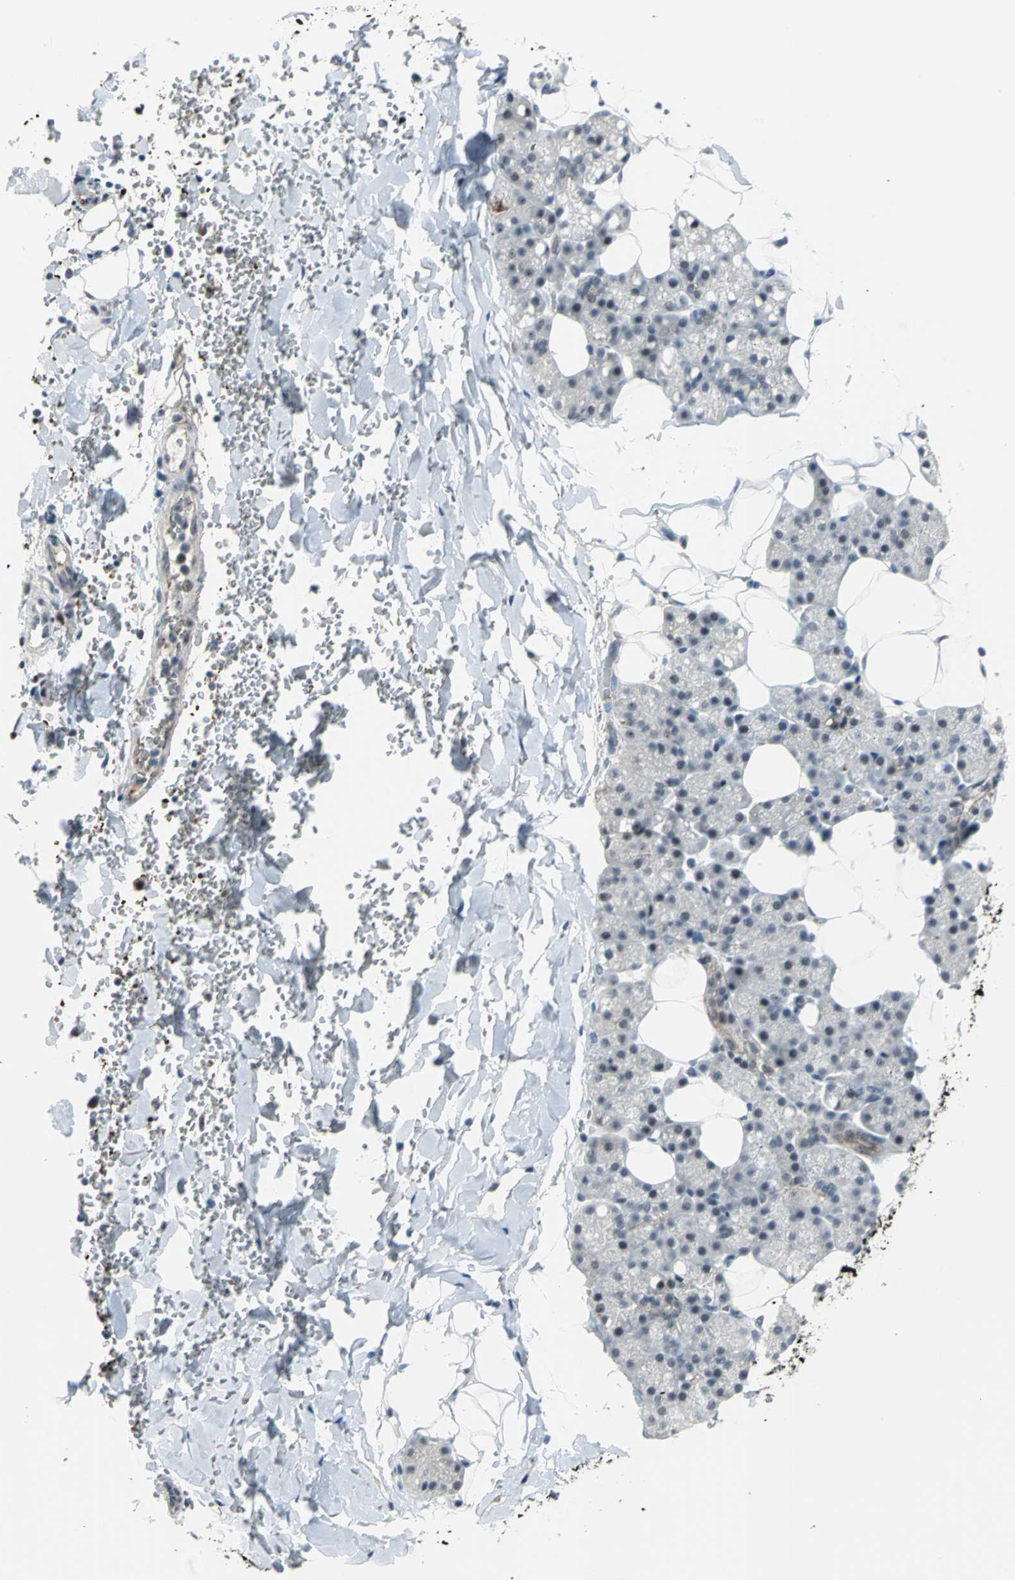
{"staining": {"intensity": "weak", "quantity": "<25%", "location": "nuclear"}, "tissue": "salivary gland", "cell_type": "Glandular cells", "image_type": "normal", "snomed": [{"axis": "morphology", "description": "Normal tissue, NOS"}, {"axis": "topography", "description": "Lymph node"}, {"axis": "topography", "description": "Salivary gland"}], "caption": "An immunohistochemistry (IHC) micrograph of unremarkable salivary gland is shown. There is no staining in glandular cells of salivary gland.", "gene": "GLI3", "patient": {"sex": "male", "age": 8}}